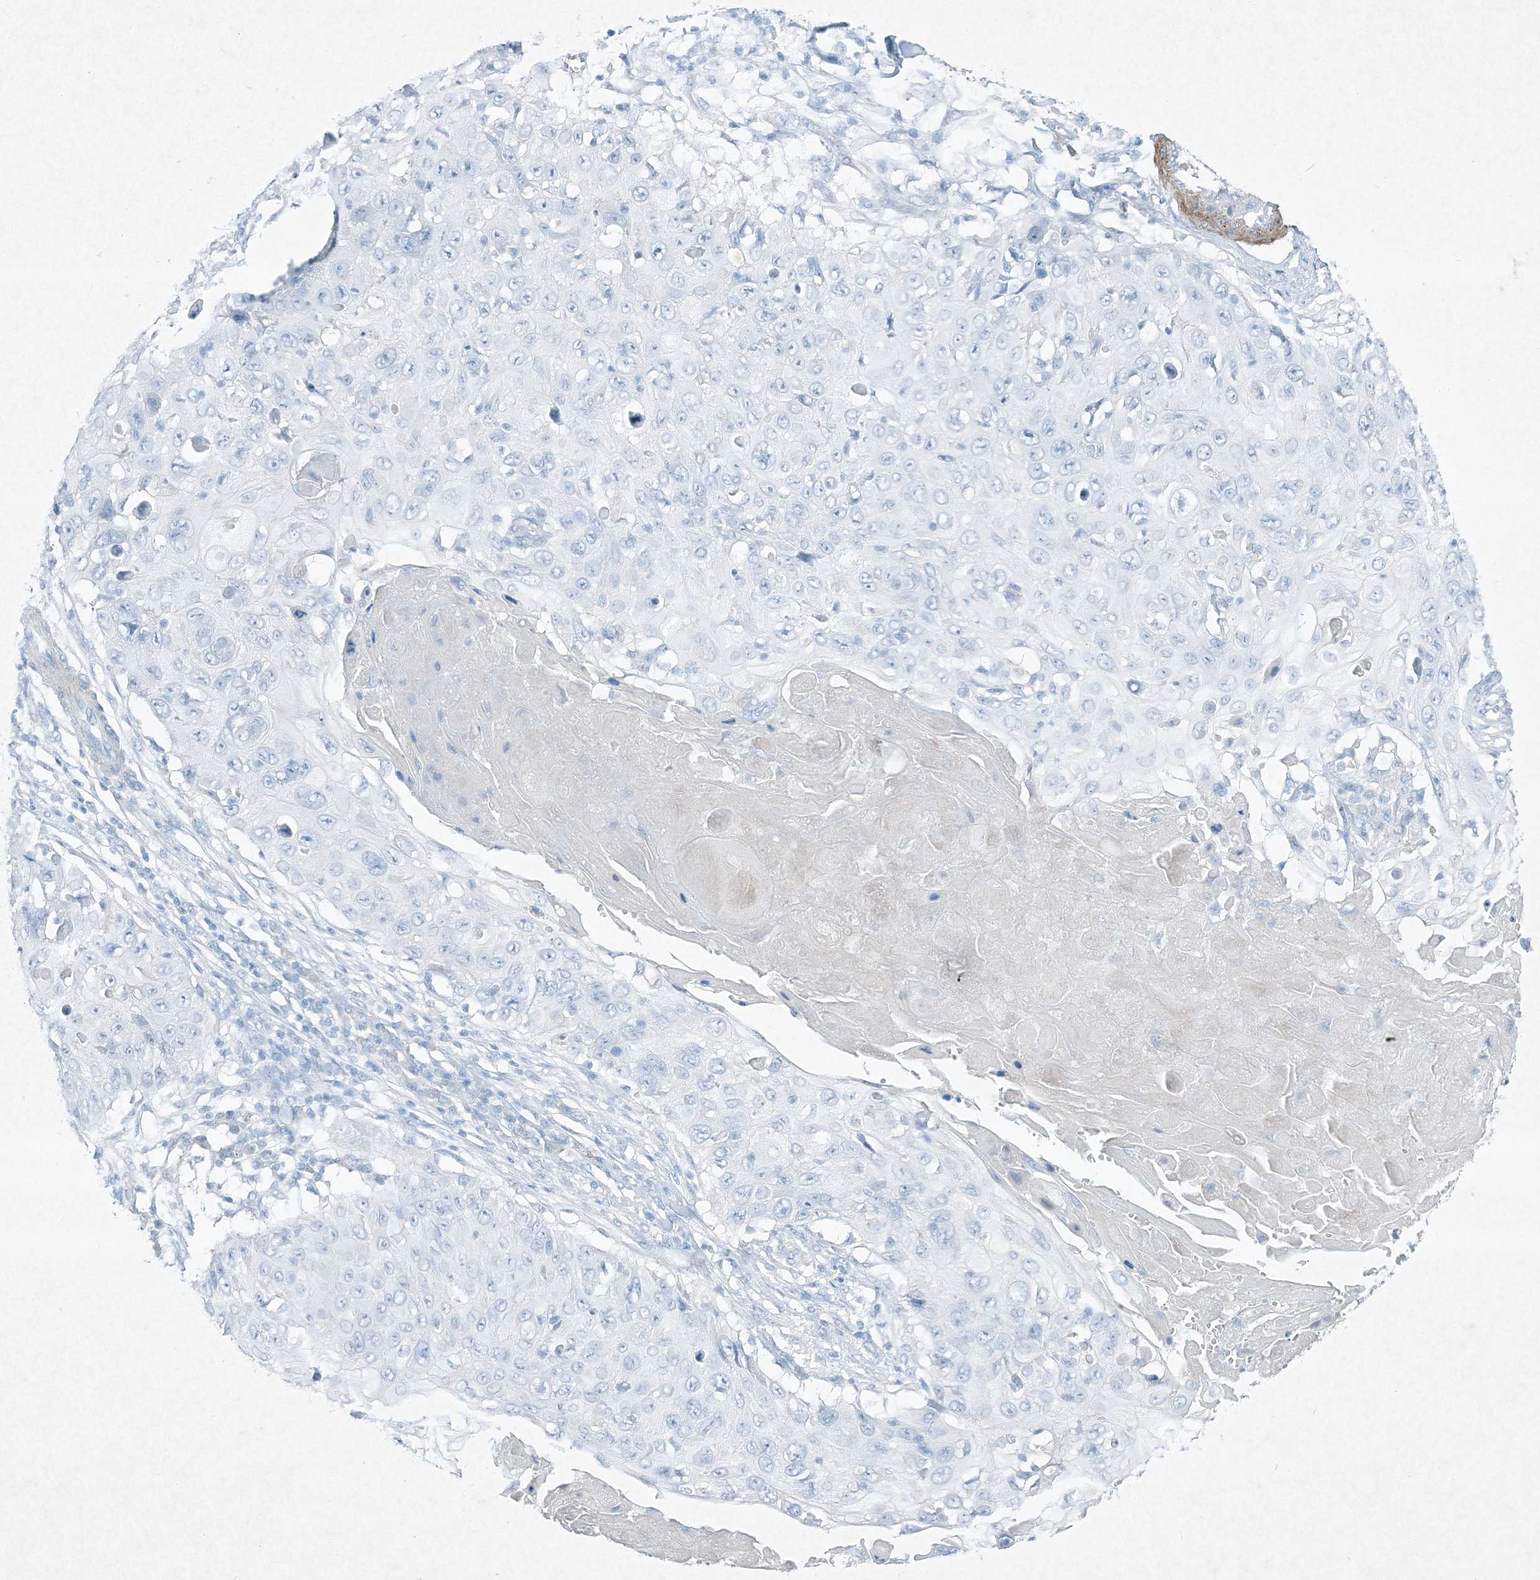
{"staining": {"intensity": "negative", "quantity": "none", "location": "none"}, "tissue": "skin cancer", "cell_type": "Tumor cells", "image_type": "cancer", "snomed": [{"axis": "morphology", "description": "Squamous cell carcinoma, NOS"}, {"axis": "topography", "description": "Skin"}], "caption": "Photomicrograph shows no significant protein expression in tumor cells of skin cancer.", "gene": "PGM5", "patient": {"sex": "male", "age": 86}}